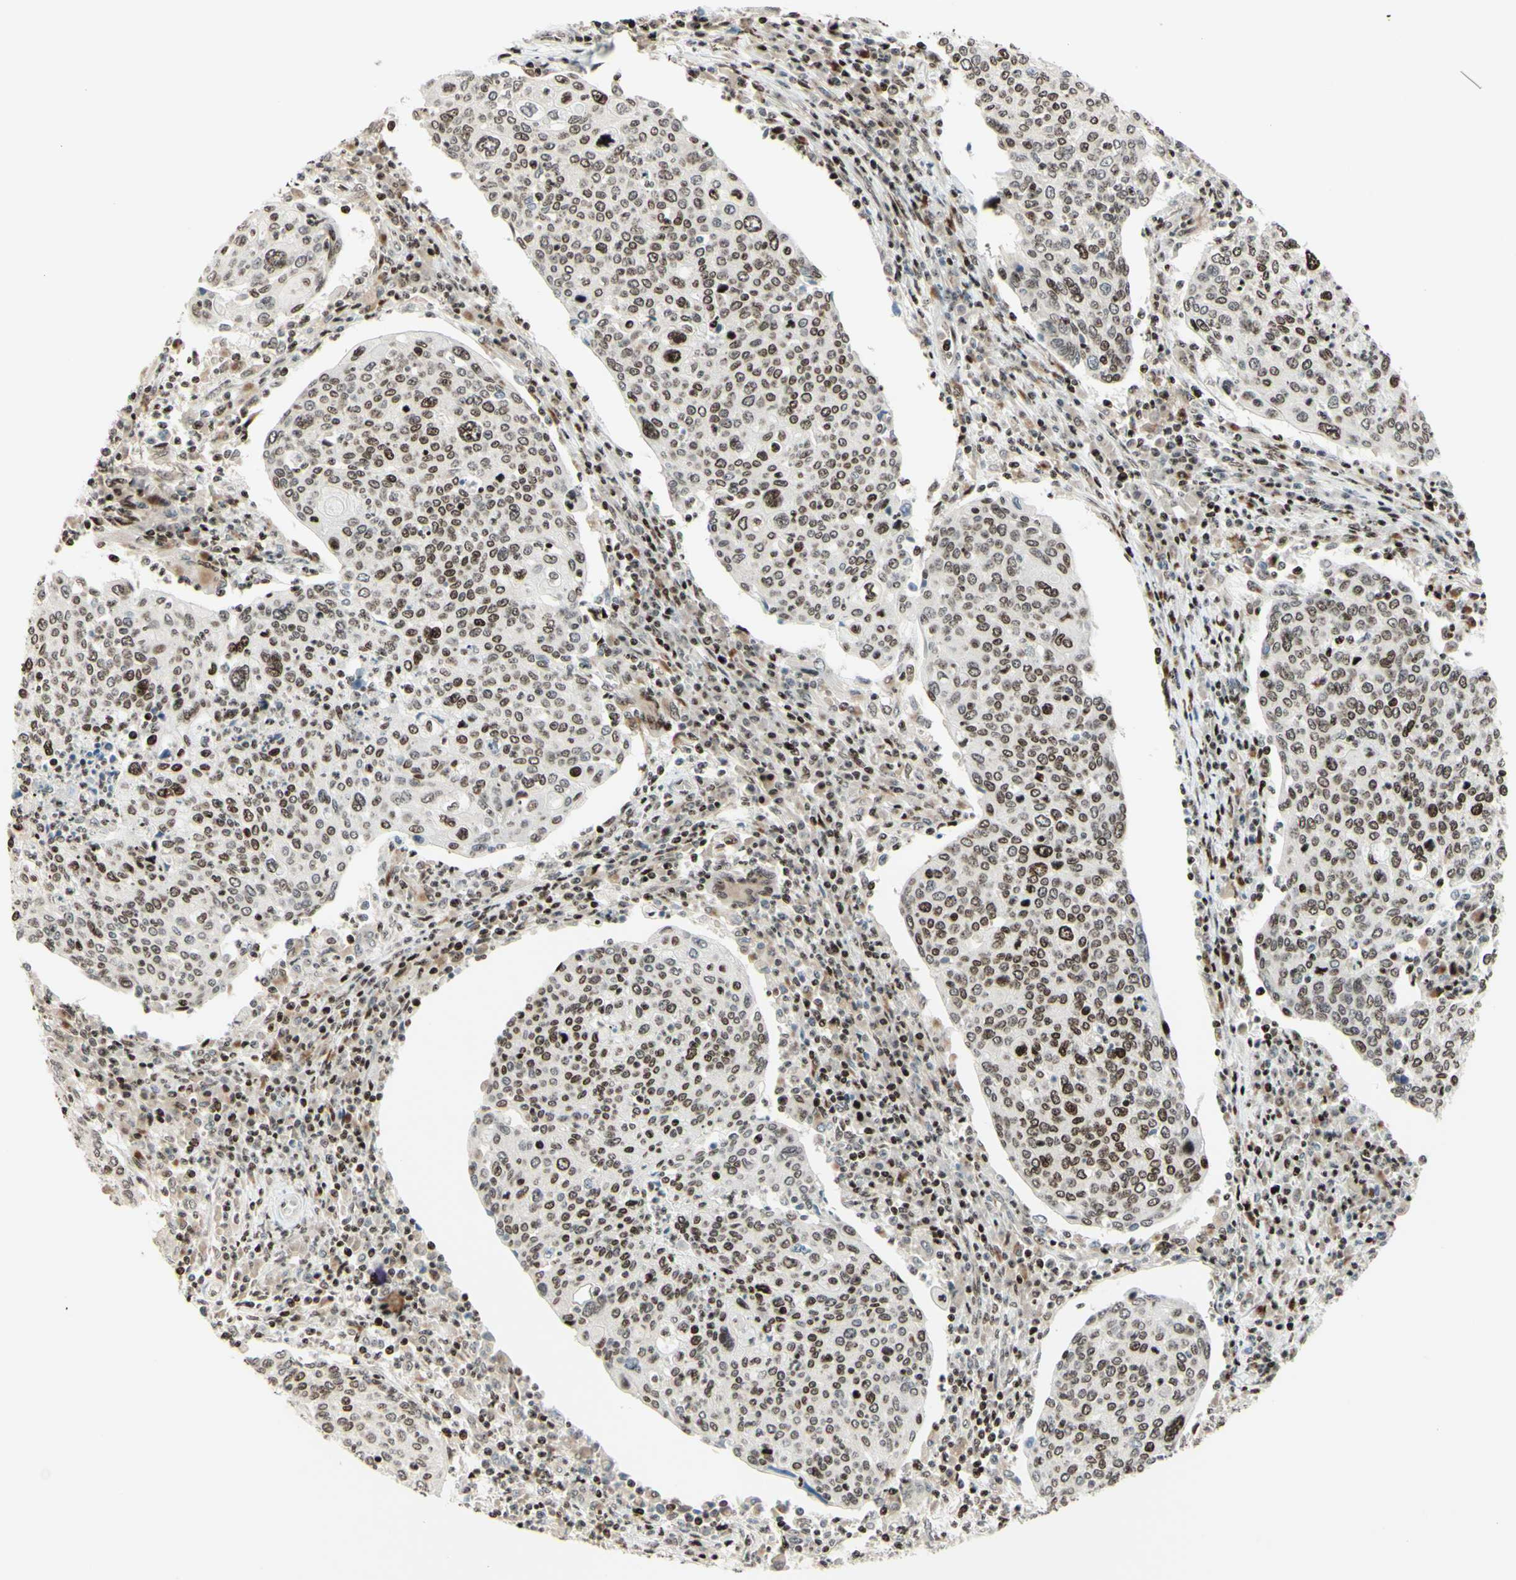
{"staining": {"intensity": "moderate", "quantity": "25%-75%", "location": "cytoplasmic/membranous,nuclear"}, "tissue": "cervical cancer", "cell_type": "Tumor cells", "image_type": "cancer", "snomed": [{"axis": "morphology", "description": "Squamous cell carcinoma, NOS"}, {"axis": "topography", "description": "Cervix"}], "caption": "A brown stain highlights moderate cytoplasmic/membranous and nuclear staining of a protein in human cervical cancer tumor cells.", "gene": "CDKL5", "patient": {"sex": "female", "age": 40}}